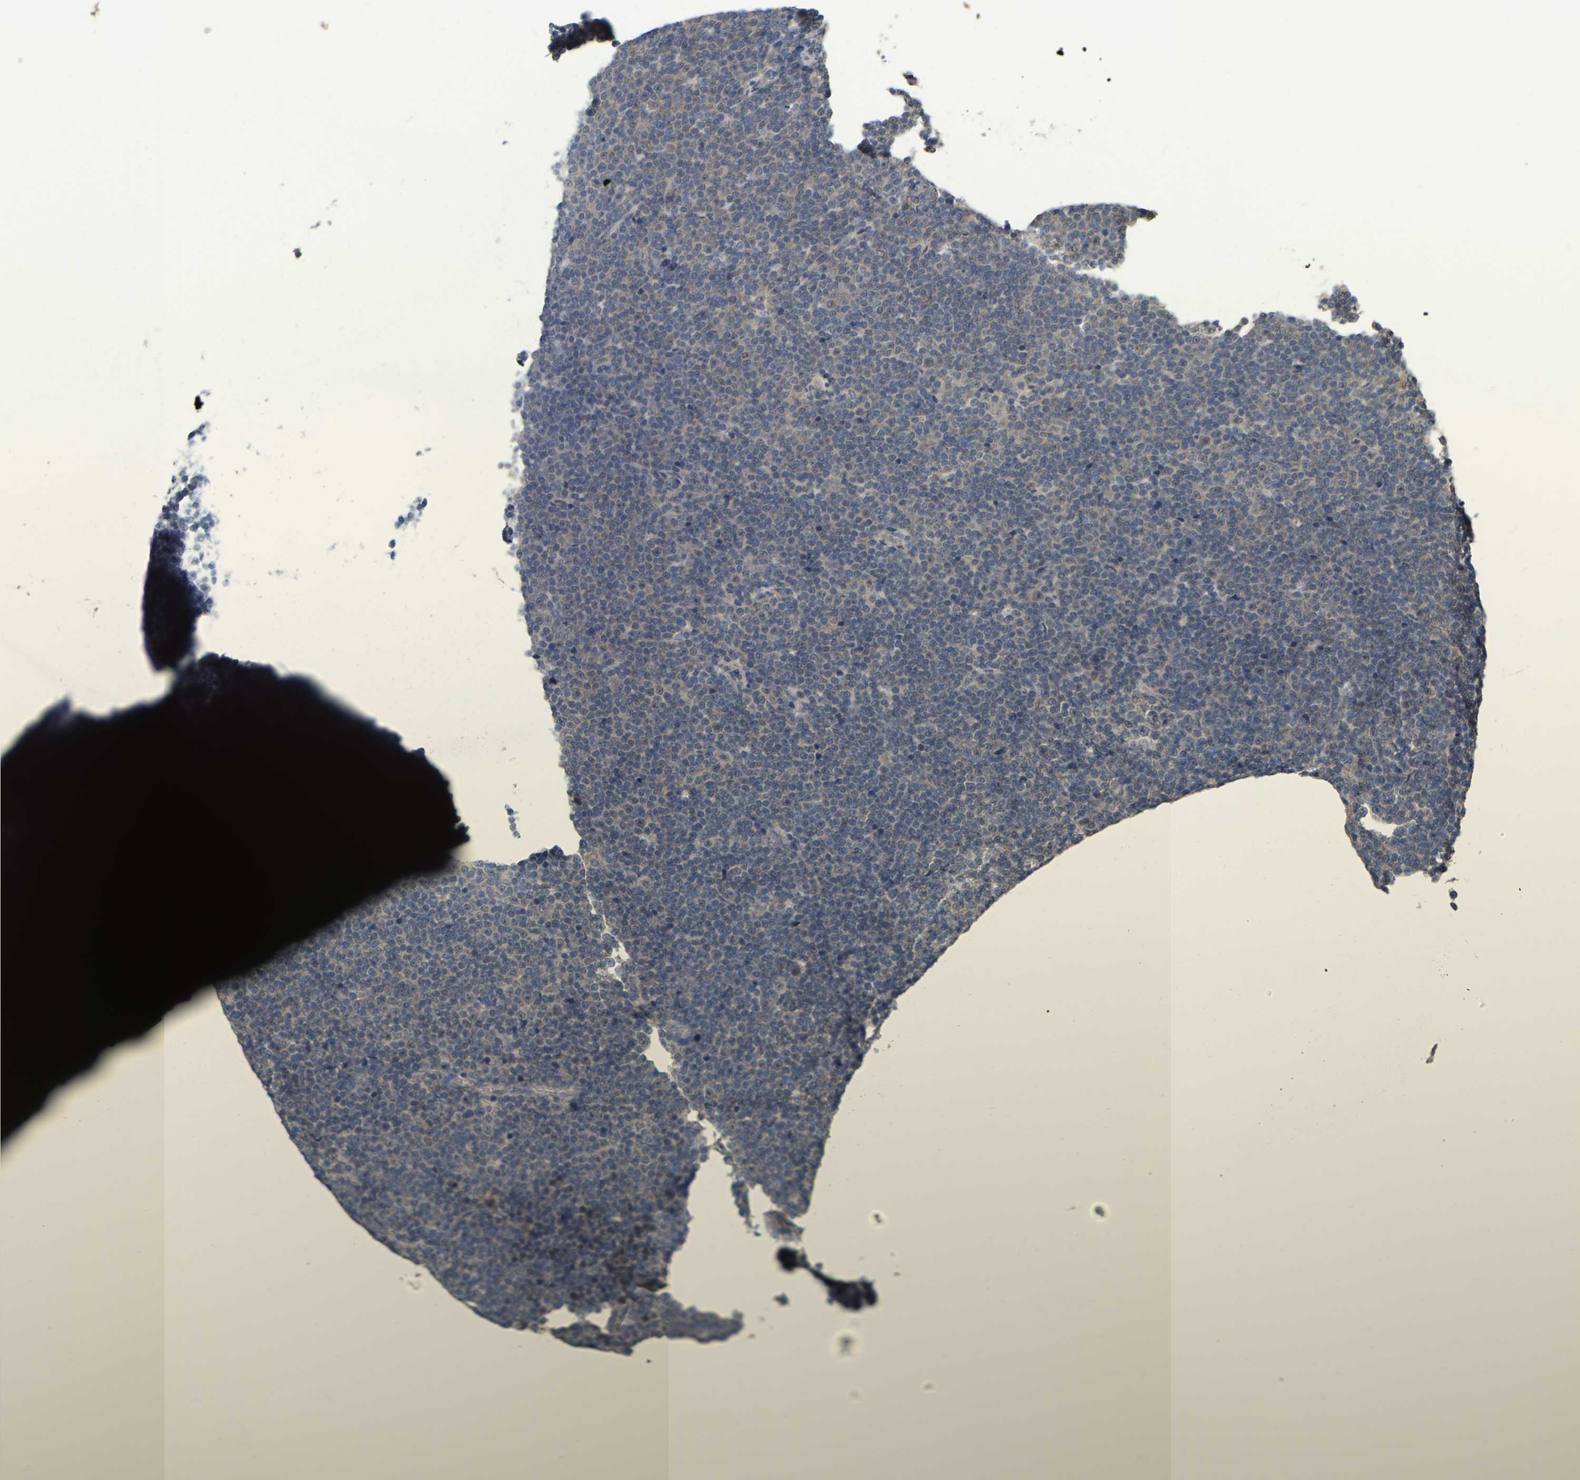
{"staining": {"intensity": "moderate", "quantity": ">75%", "location": "cytoplasmic/membranous"}, "tissue": "lymphoma", "cell_type": "Tumor cells", "image_type": "cancer", "snomed": [{"axis": "morphology", "description": "Malignant lymphoma, non-Hodgkin's type, Low grade"}, {"axis": "topography", "description": "Lymph node"}], "caption": "This histopathology image shows low-grade malignant lymphoma, non-Hodgkin's type stained with immunohistochemistry (IHC) to label a protein in brown. The cytoplasmic/membranous of tumor cells show moderate positivity for the protein. Nuclei are counter-stained blue.", "gene": "RUVBL1", "patient": {"sex": "female", "age": 67}}